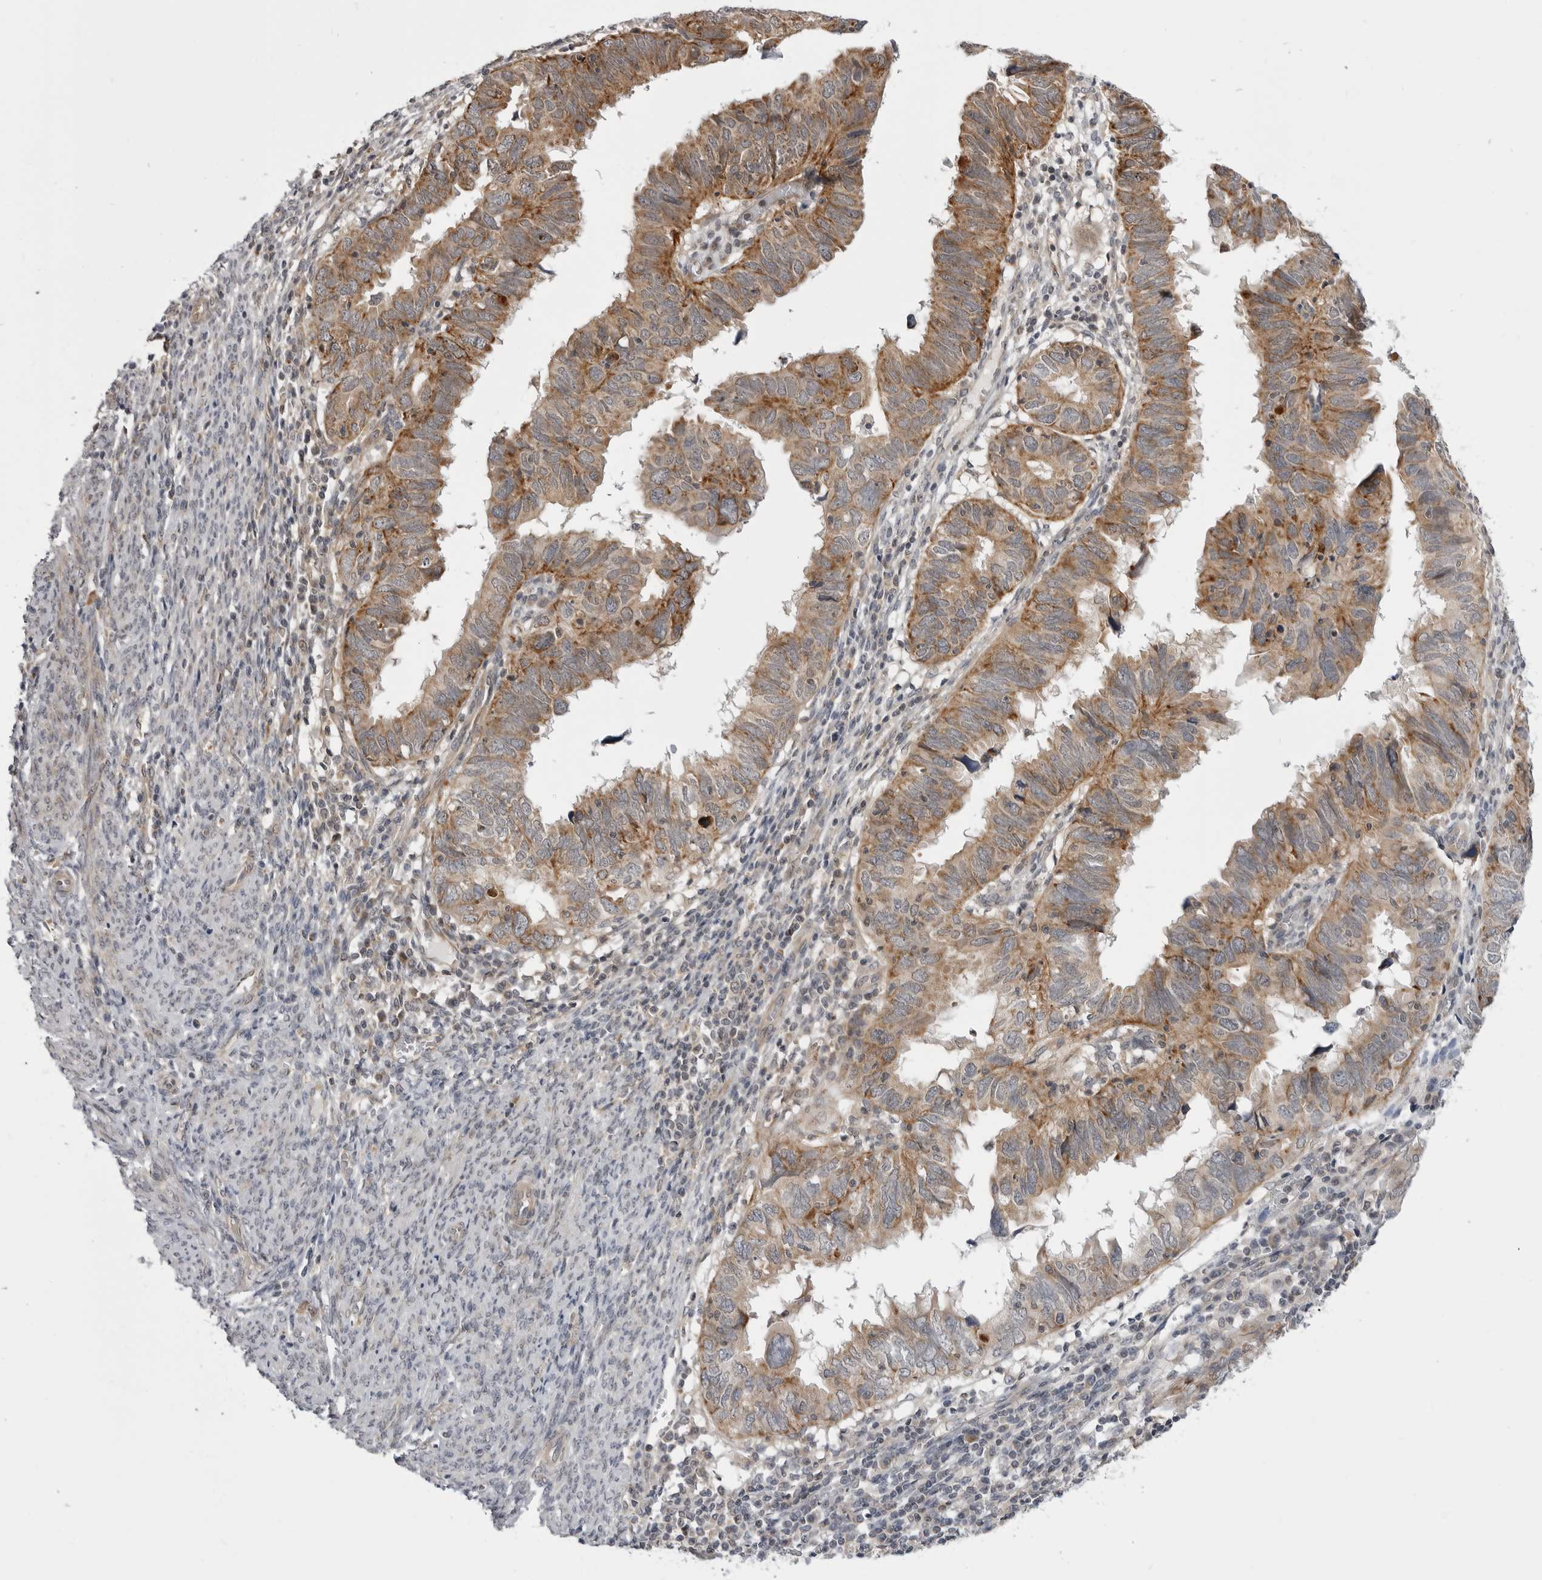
{"staining": {"intensity": "moderate", "quantity": ">75%", "location": "cytoplasmic/membranous"}, "tissue": "endometrial cancer", "cell_type": "Tumor cells", "image_type": "cancer", "snomed": [{"axis": "morphology", "description": "Adenocarcinoma, NOS"}, {"axis": "topography", "description": "Uterus"}], "caption": "This photomicrograph shows IHC staining of human endometrial cancer (adenocarcinoma), with medium moderate cytoplasmic/membranous expression in approximately >75% of tumor cells.", "gene": "CCDC18", "patient": {"sex": "female", "age": 77}}